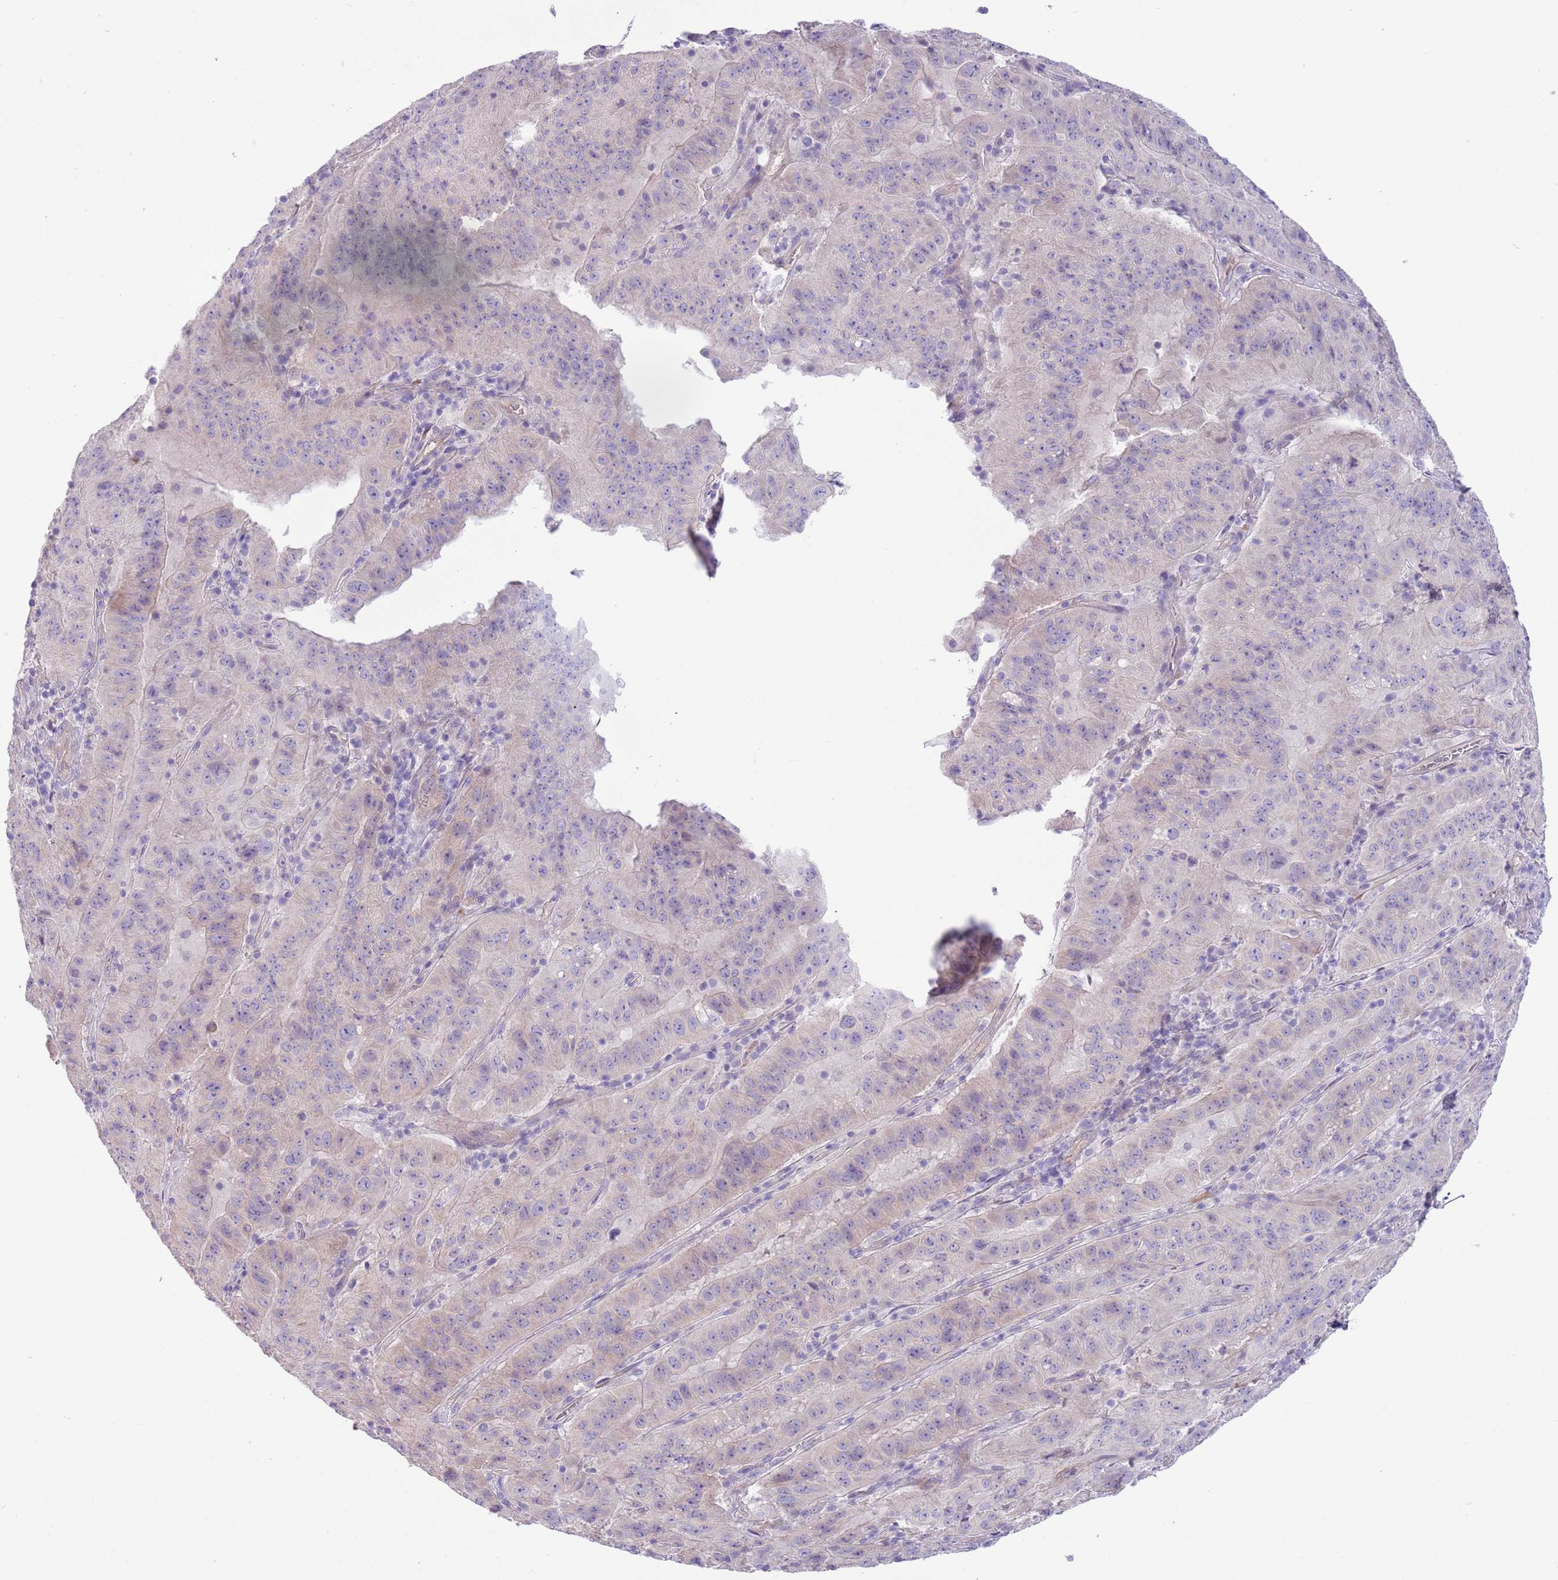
{"staining": {"intensity": "weak", "quantity": "<25%", "location": "cytoplasmic/membranous"}, "tissue": "pancreatic cancer", "cell_type": "Tumor cells", "image_type": "cancer", "snomed": [{"axis": "morphology", "description": "Adenocarcinoma, NOS"}, {"axis": "topography", "description": "Pancreas"}], "caption": "The image displays no staining of tumor cells in pancreatic cancer (adenocarcinoma). The staining is performed using DAB (3,3'-diaminobenzidine) brown chromogen with nuclei counter-stained in using hematoxylin.", "gene": "CFH", "patient": {"sex": "male", "age": 63}}